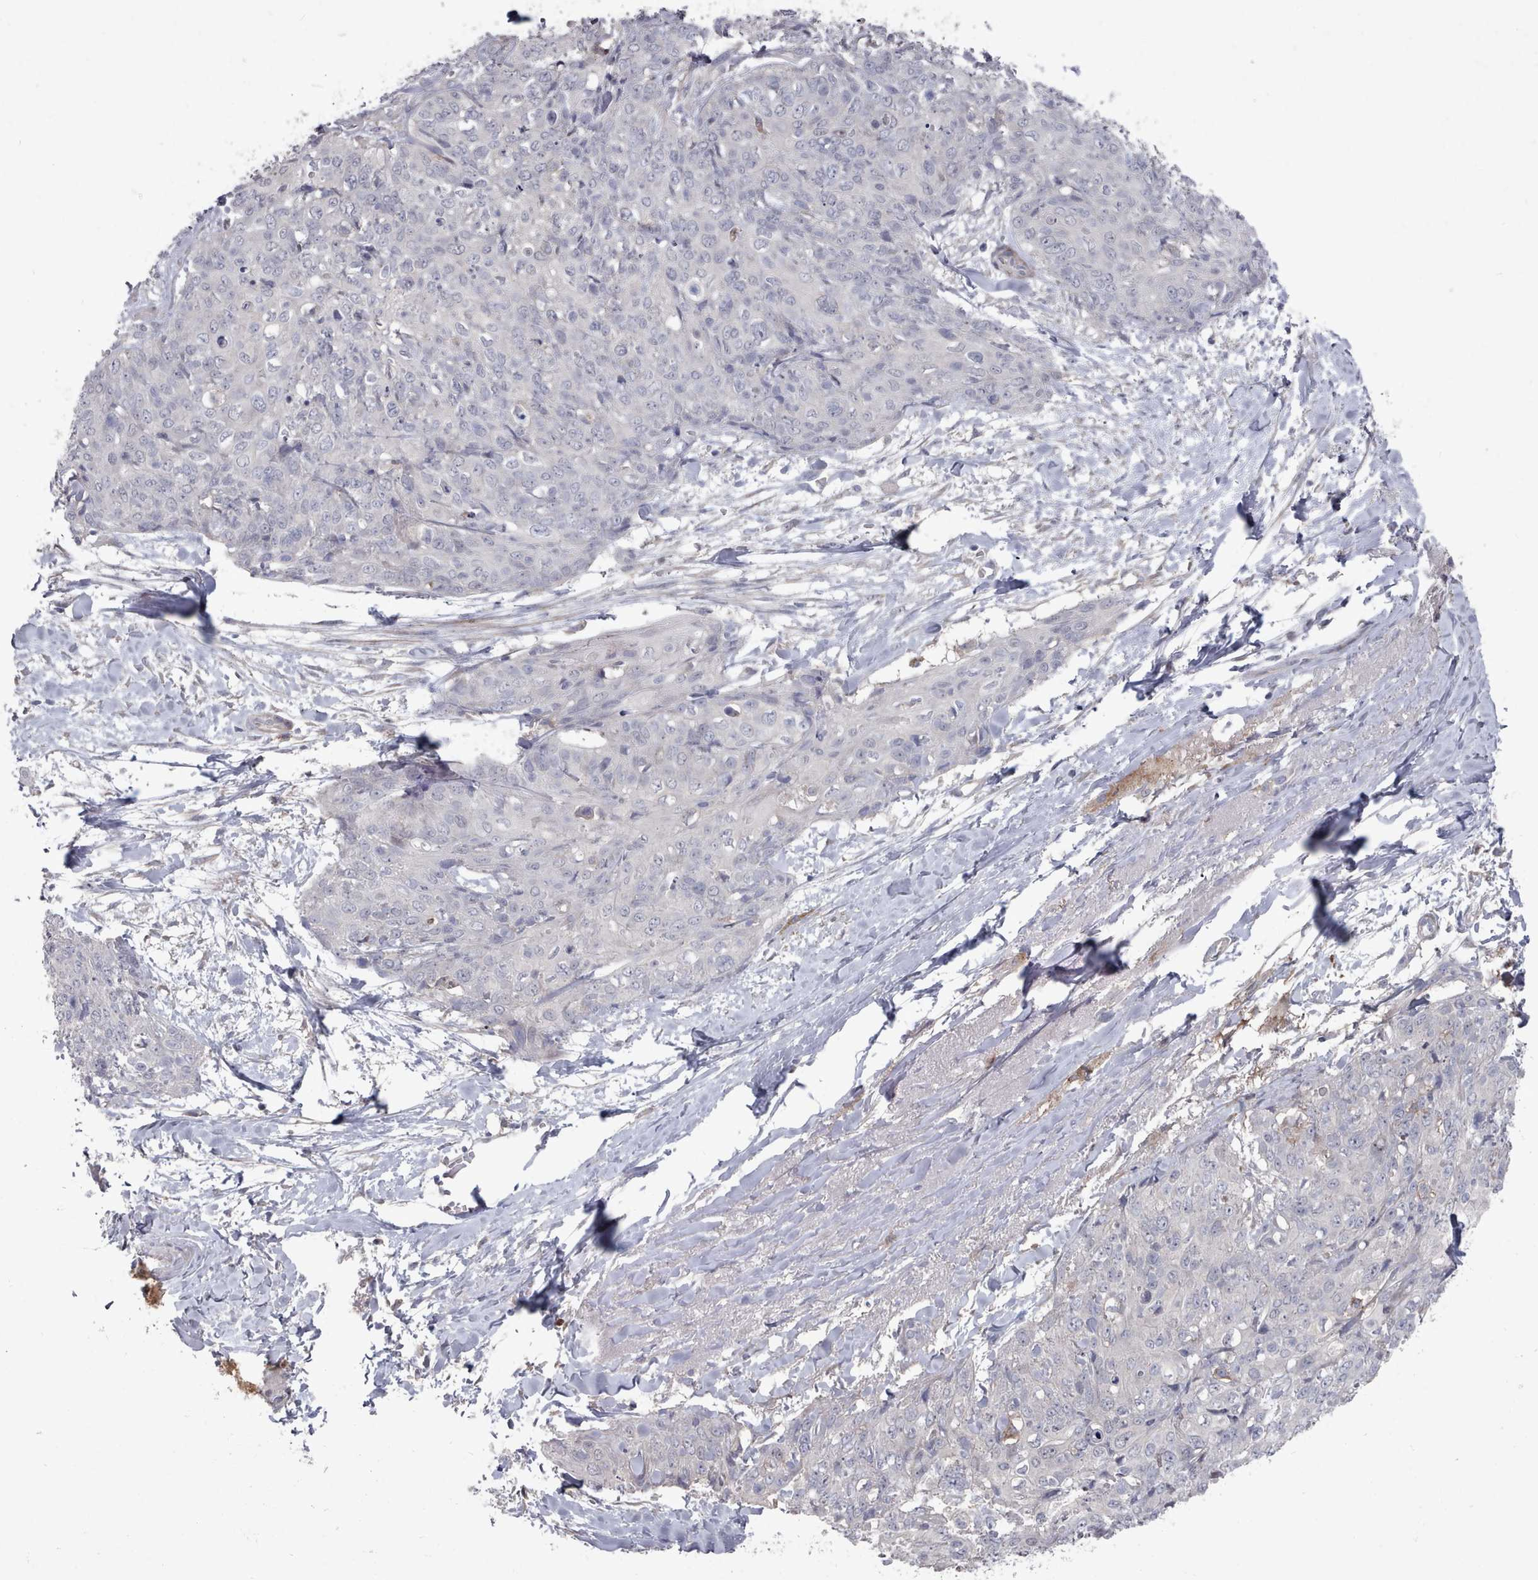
{"staining": {"intensity": "negative", "quantity": "none", "location": "none"}, "tissue": "skin cancer", "cell_type": "Tumor cells", "image_type": "cancer", "snomed": [{"axis": "morphology", "description": "Squamous cell carcinoma, NOS"}, {"axis": "topography", "description": "Skin"}, {"axis": "topography", "description": "Vulva"}], "caption": "This image is of skin squamous cell carcinoma stained with immunohistochemistry (IHC) to label a protein in brown with the nuclei are counter-stained blue. There is no staining in tumor cells. (Brightfield microscopy of DAB immunohistochemistry at high magnification).", "gene": "COL8A2", "patient": {"sex": "female", "age": 85}}